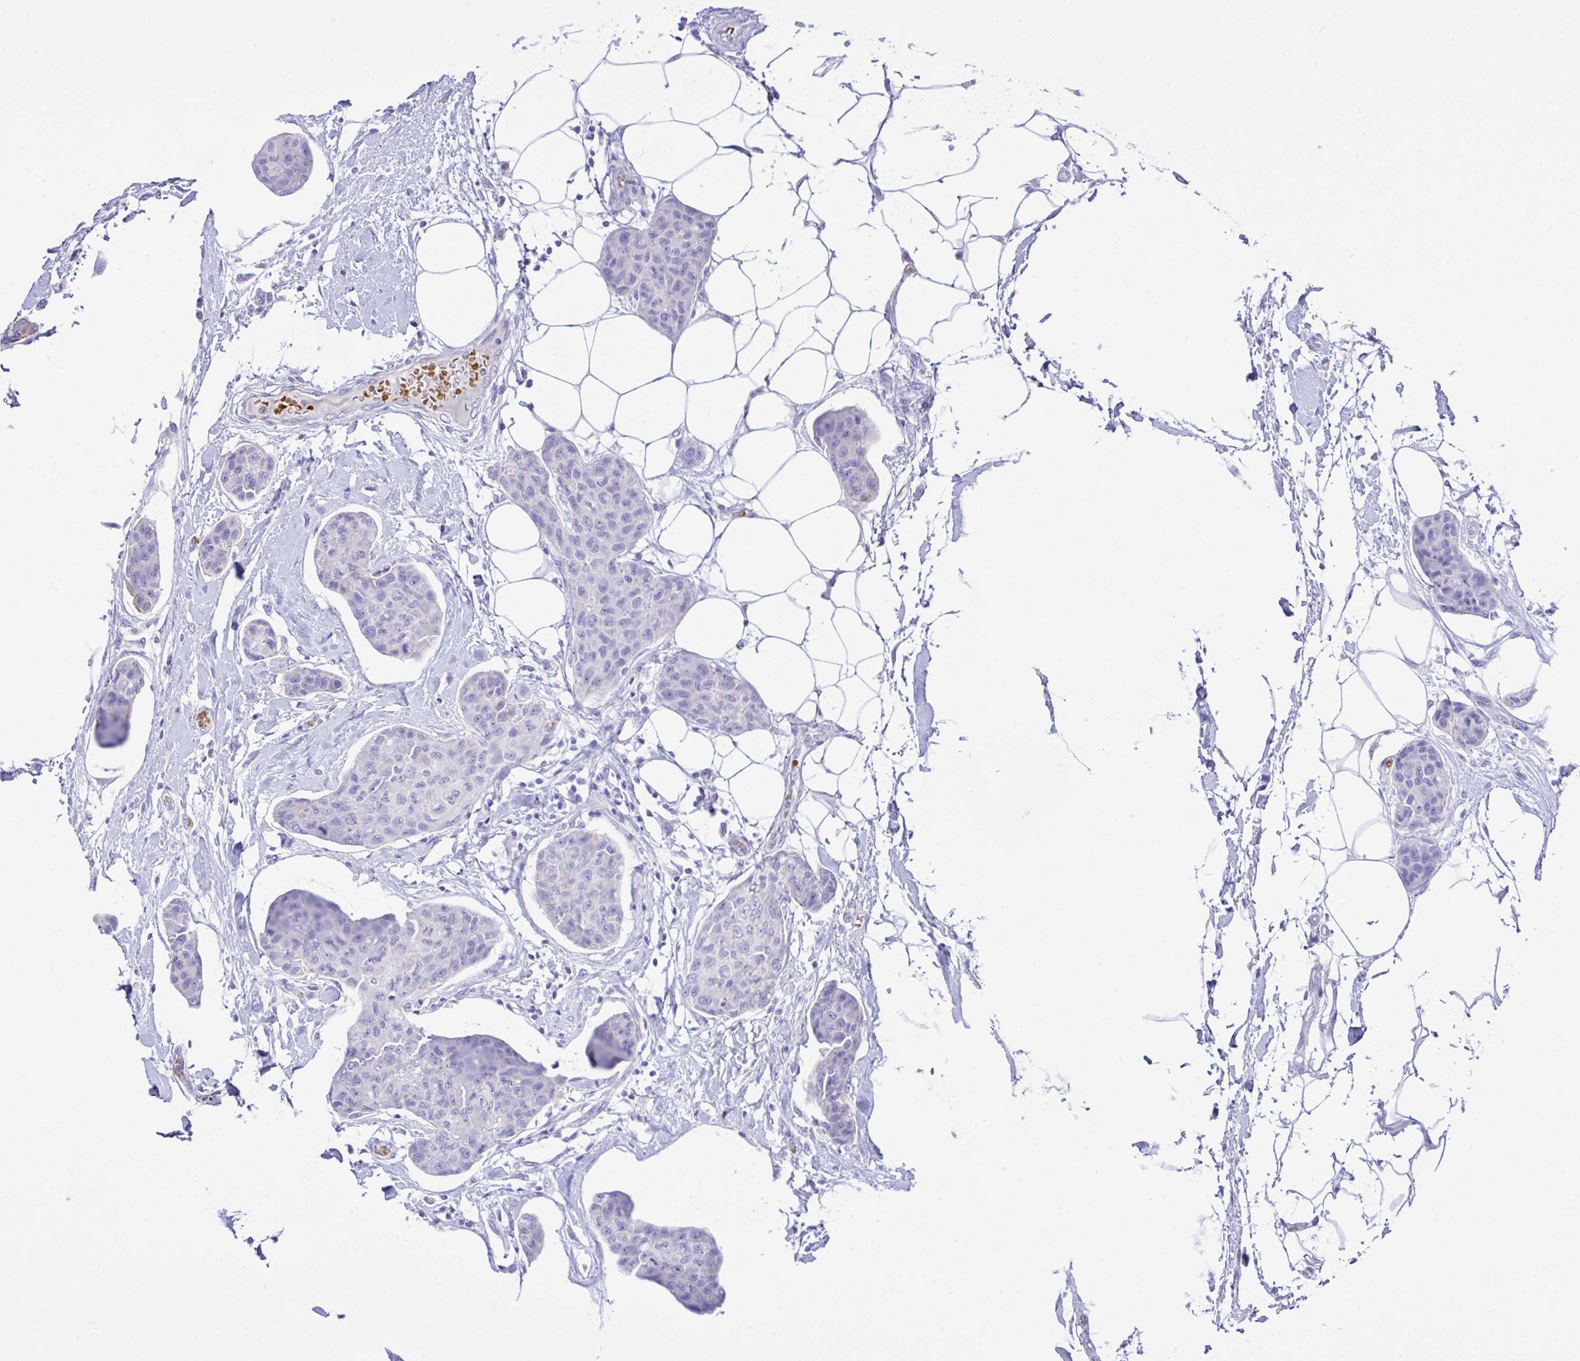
{"staining": {"intensity": "weak", "quantity": "<25%", "location": "cytoplasmic/membranous"}, "tissue": "breast cancer", "cell_type": "Tumor cells", "image_type": "cancer", "snomed": [{"axis": "morphology", "description": "Duct carcinoma"}, {"axis": "topography", "description": "Breast"}, {"axis": "topography", "description": "Lymph node"}], "caption": "This is an IHC micrograph of human breast intraductal carcinoma. There is no positivity in tumor cells.", "gene": "ZNF221", "patient": {"sex": "female", "age": 80}}